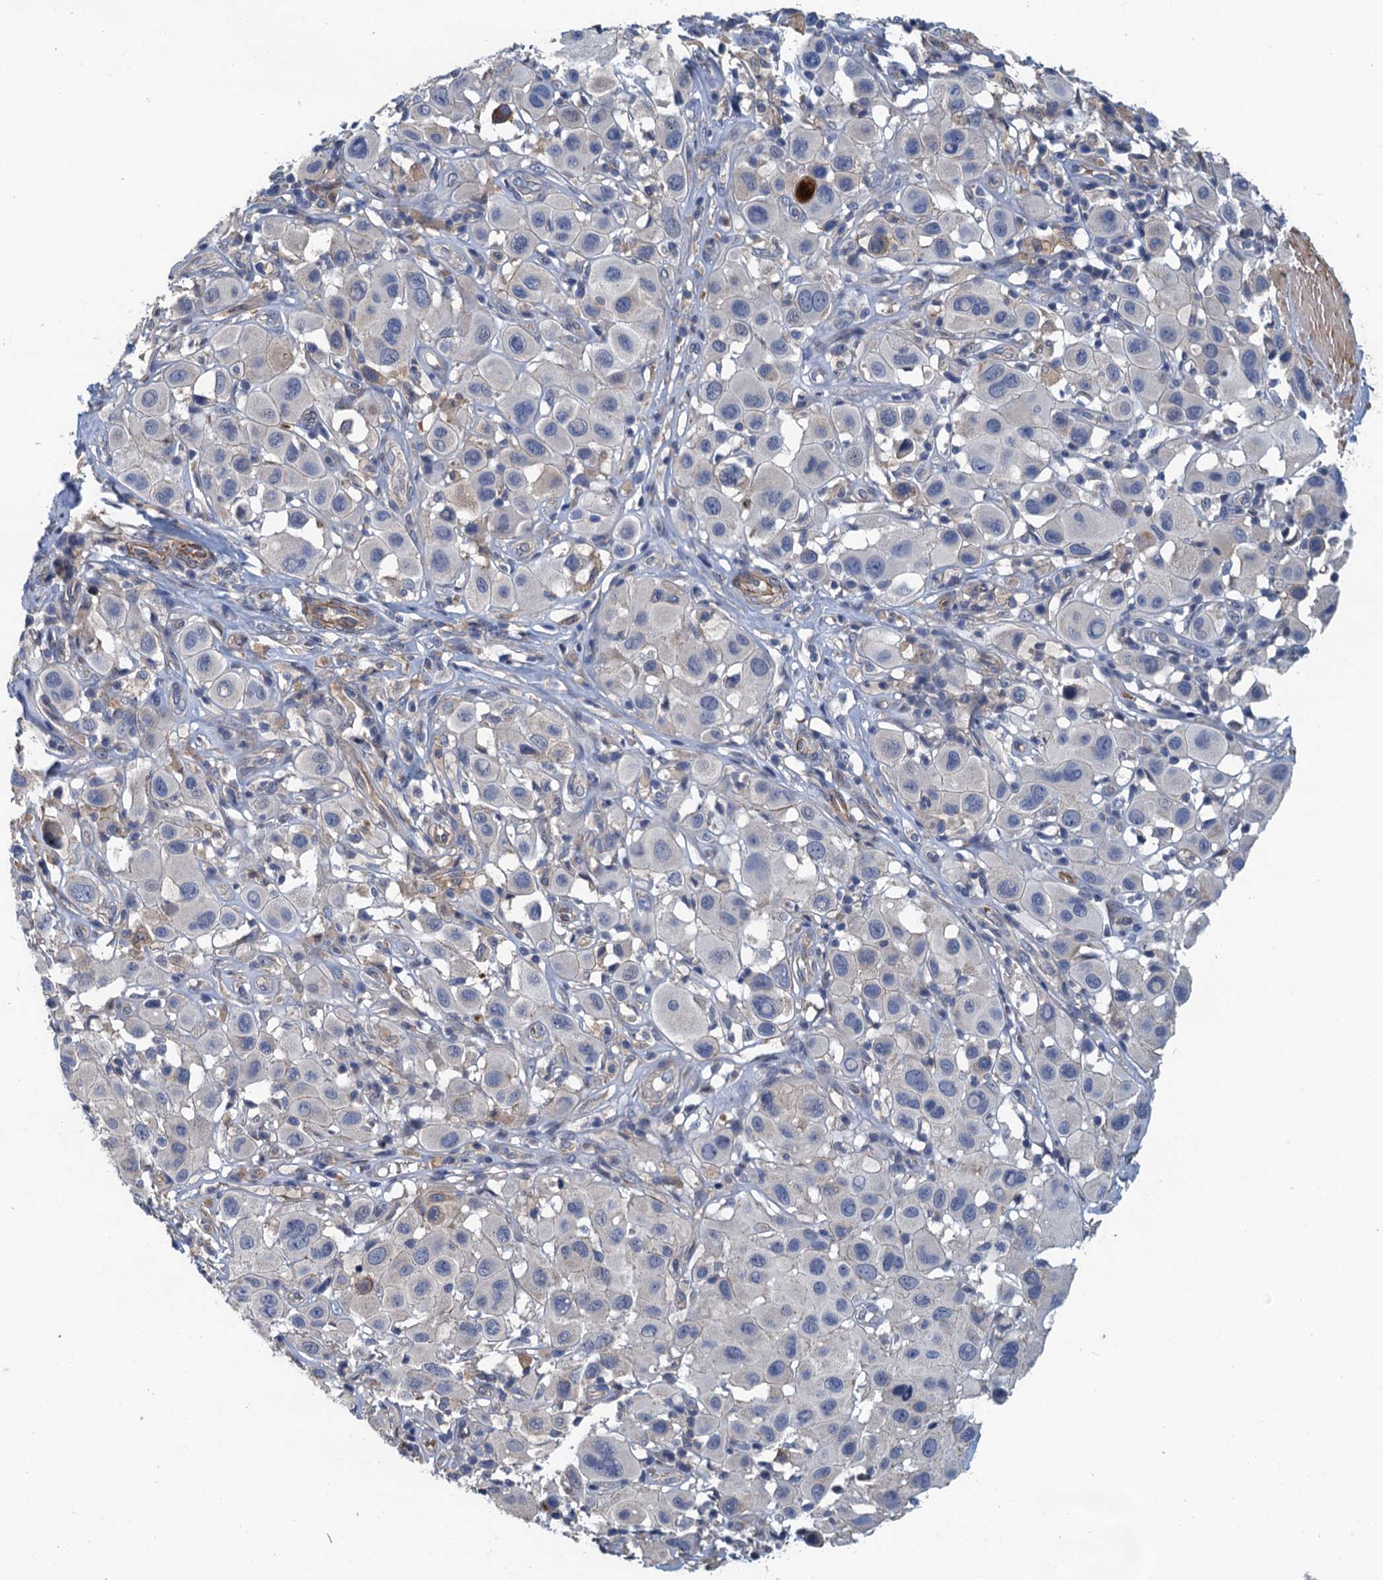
{"staining": {"intensity": "negative", "quantity": "none", "location": "none"}, "tissue": "melanoma", "cell_type": "Tumor cells", "image_type": "cancer", "snomed": [{"axis": "morphology", "description": "Malignant melanoma, Metastatic site"}, {"axis": "topography", "description": "Skin"}], "caption": "This is a micrograph of IHC staining of melanoma, which shows no positivity in tumor cells.", "gene": "RSAD2", "patient": {"sex": "male", "age": 41}}